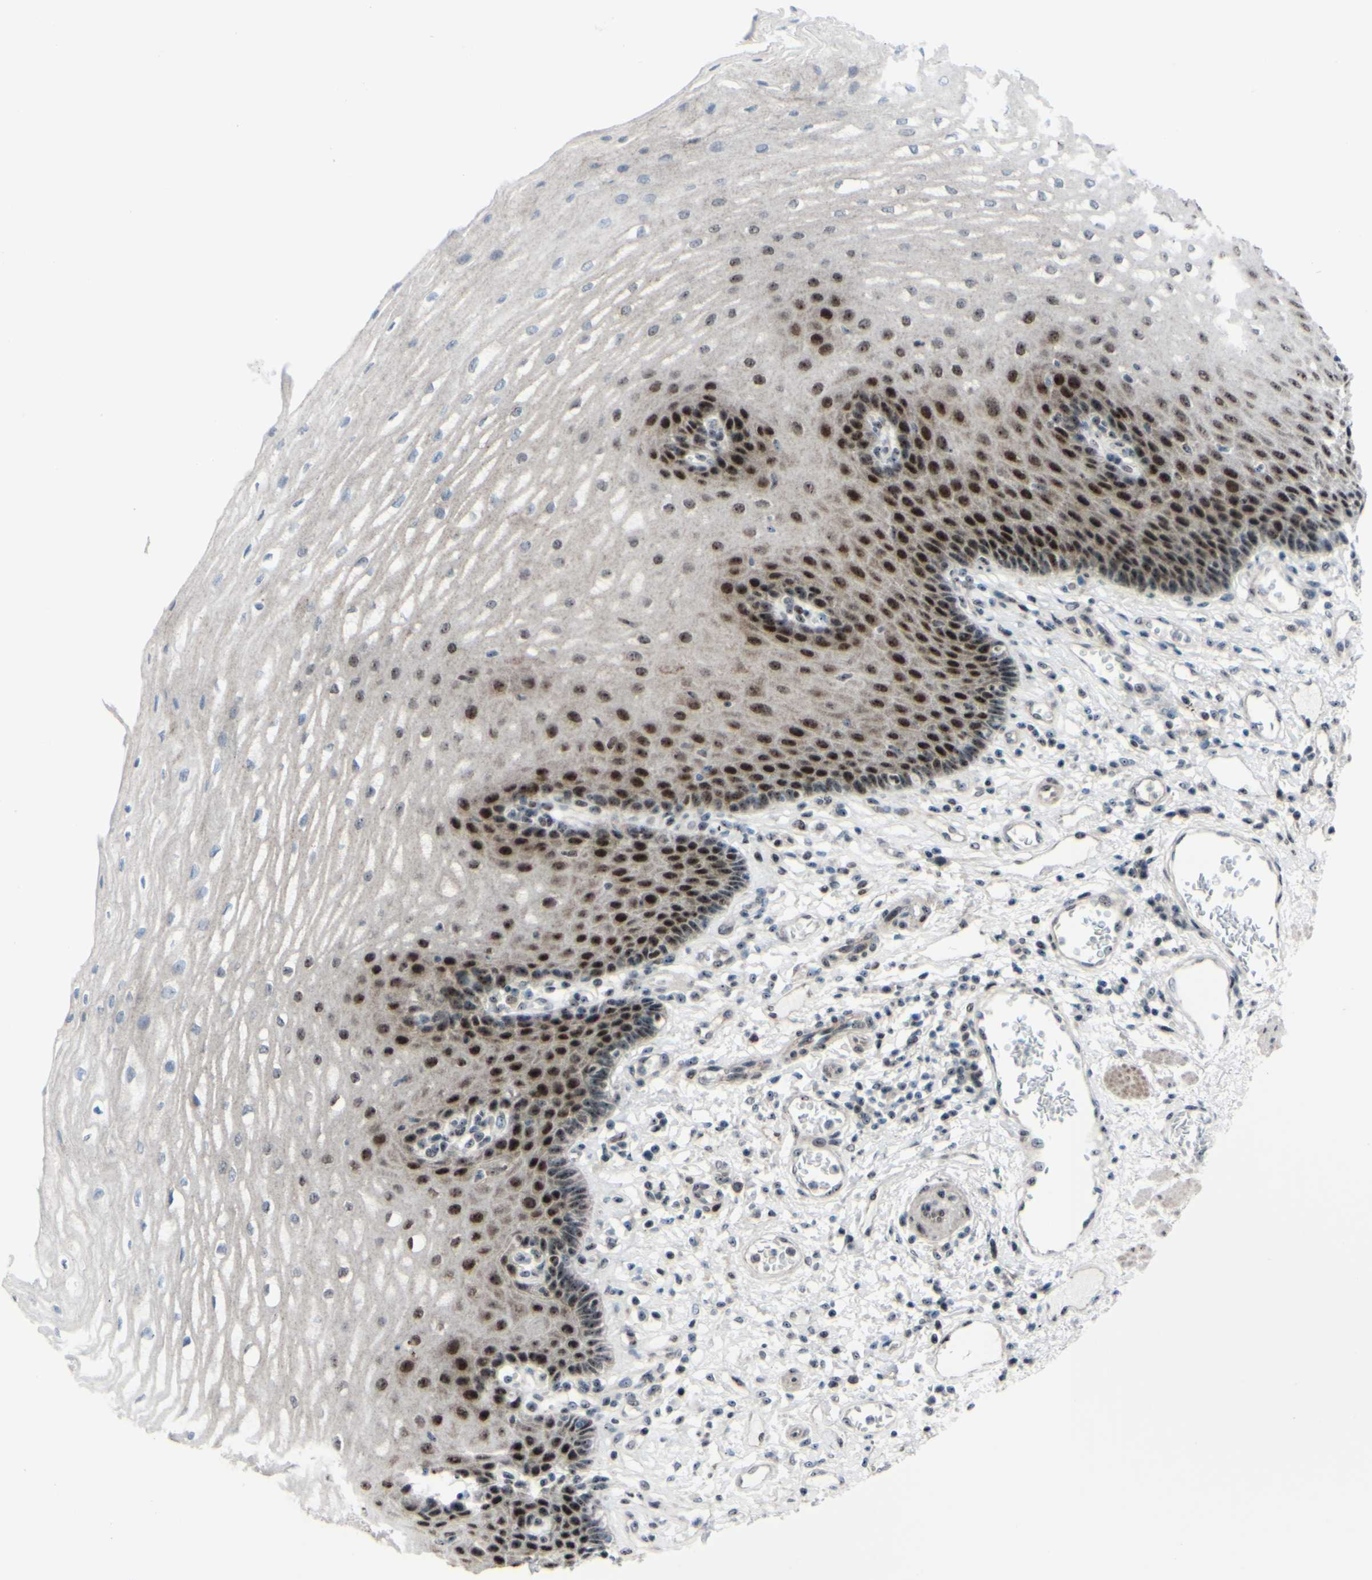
{"staining": {"intensity": "moderate", "quantity": ">75%", "location": "nuclear"}, "tissue": "esophagus", "cell_type": "Squamous epithelial cells", "image_type": "normal", "snomed": [{"axis": "morphology", "description": "Normal tissue, NOS"}, {"axis": "topography", "description": "Esophagus"}], "caption": "Protein staining demonstrates moderate nuclear positivity in about >75% of squamous epithelial cells in benign esophagus.", "gene": "POLR1A", "patient": {"sex": "male", "age": 54}}